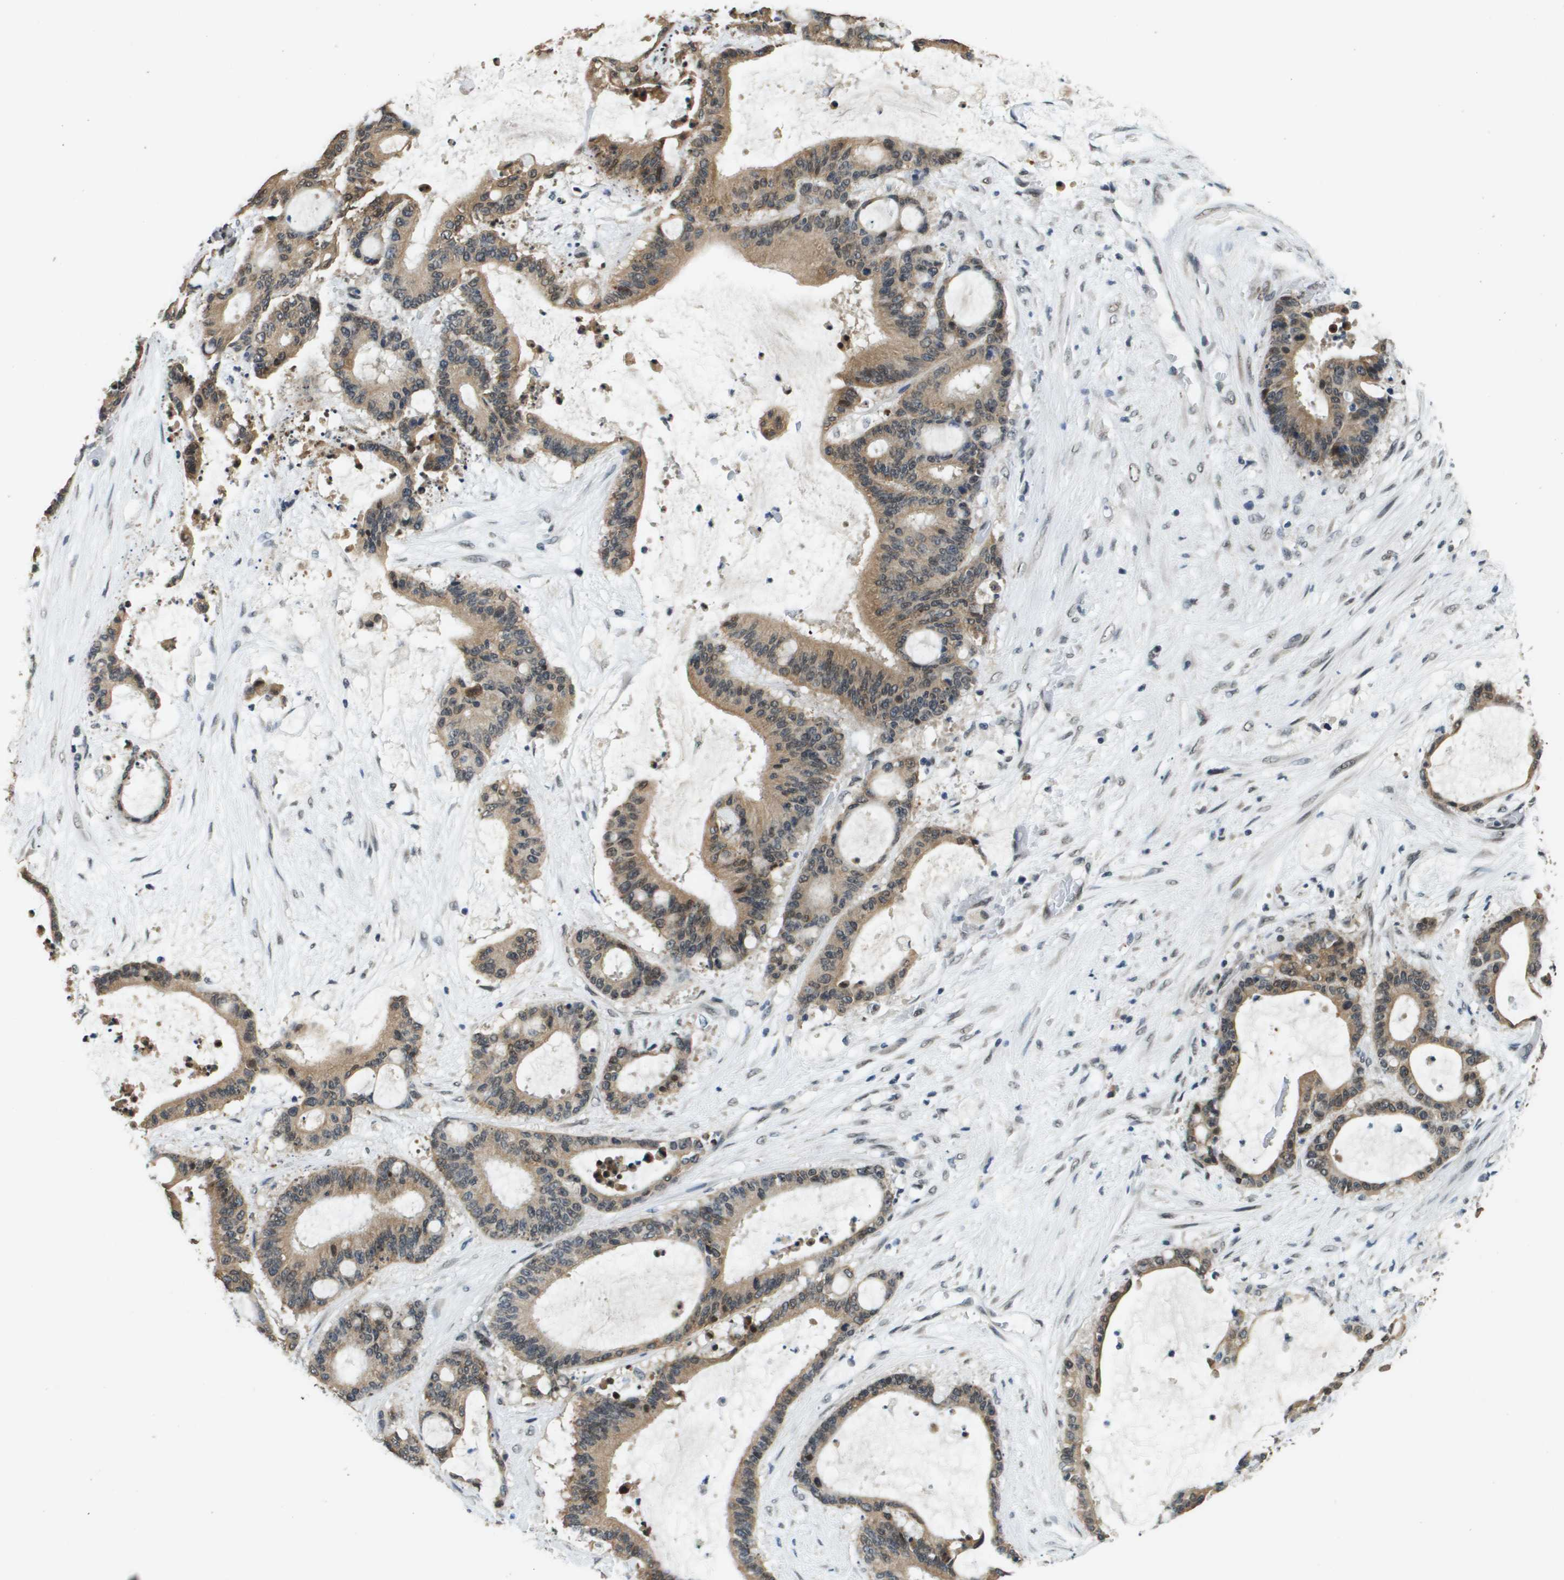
{"staining": {"intensity": "moderate", "quantity": ">75%", "location": "cytoplasmic/membranous"}, "tissue": "liver cancer", "cell_type": "Tumor cells", "image_type": "cancer", "snomed": [{"axis": "morphology", "description": "Cholangiocarcinoma"}, {"axis": "topography", "description": "Liver"}], "caption": "Liver cholangiocarcinoma stained with IHC exhibits moderate cytoplasmic/membranous staining in about >75% of tumor cells. Using DAB (3,3'-diaminobenzidine) (brown) and hematoxylin (blue) stains, captured at high magnification using brightfield microscopy.", "gene": "FANCC", "patient": {"sex": "female", "age": 73}}